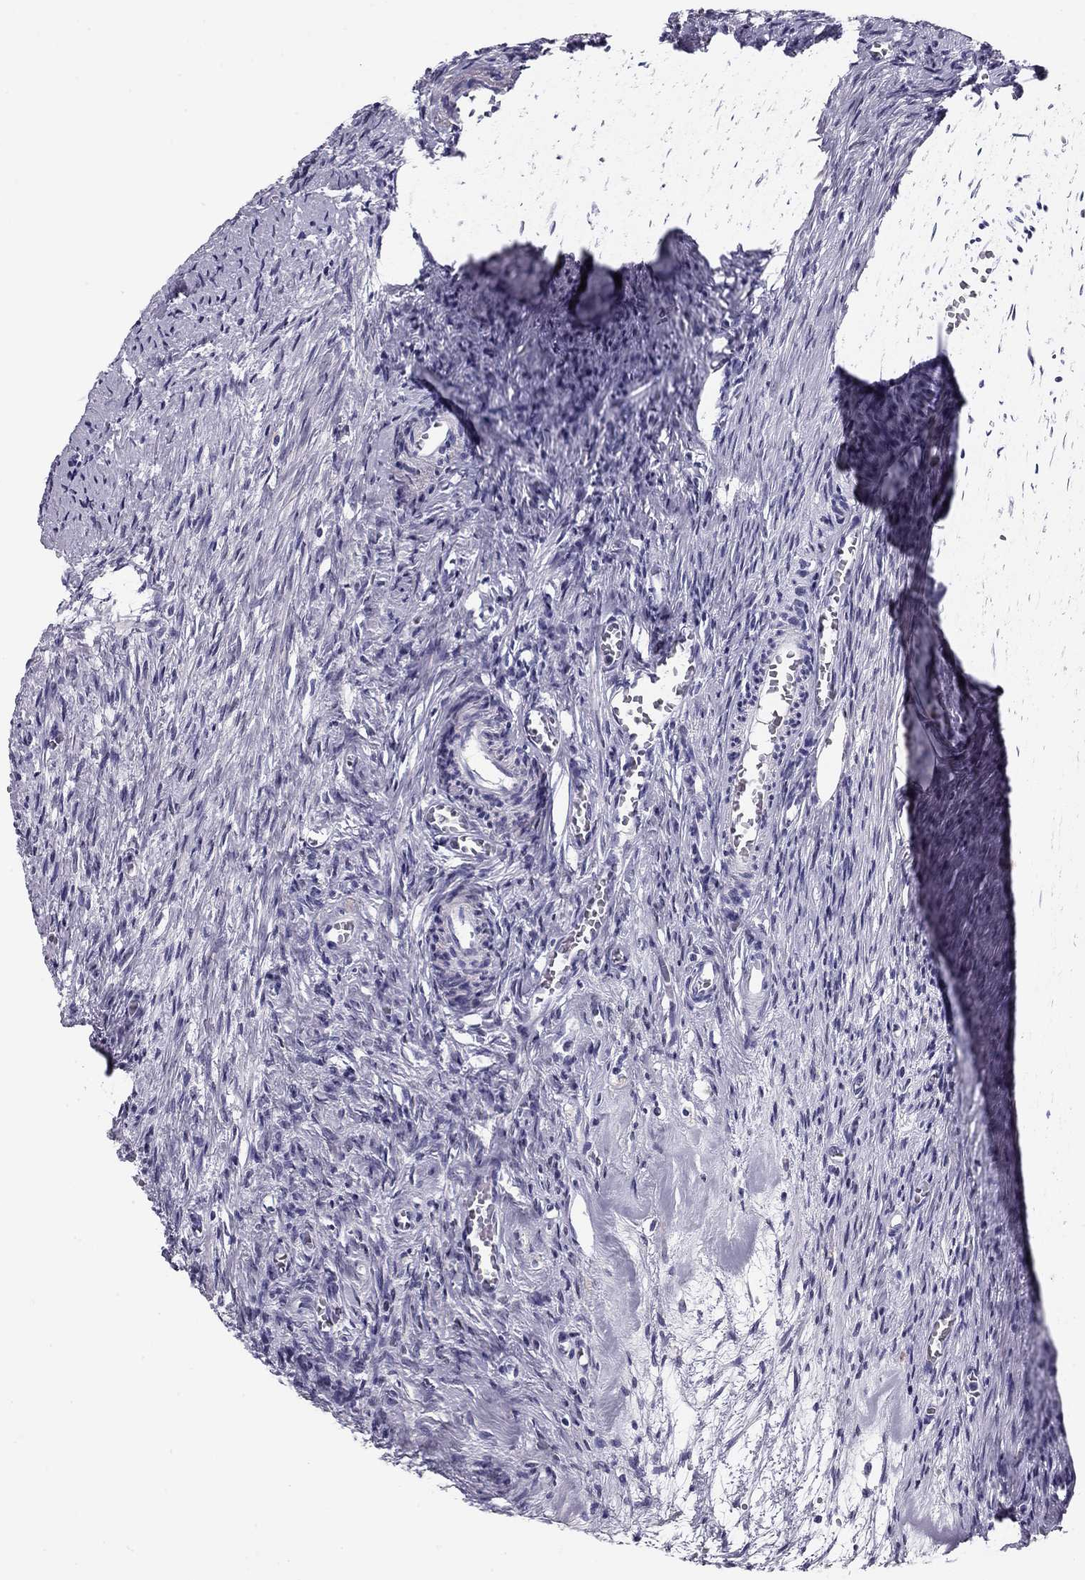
{"staining": {"intensity": "negative", "quantity": "none", "location": "none"}, "tissue": "ovary", "cell_type": "Ovarian stroma cells", "image_type": "normal", "snomed": [{"axis": "morphology", "description": "Normal tissue, NOS"}, {"axis": "topography", "description": "Ovary"}], "caption": "The image demonstrates no staining of ovarian stroma cells in normal ovary. (DAB (3,3'-diaminobenzidine) immunohistochemistry visualized using brightfield microscopy, high magnification).", "gene": "TMED3", "patient": {"sex": "female", "age": 39}}